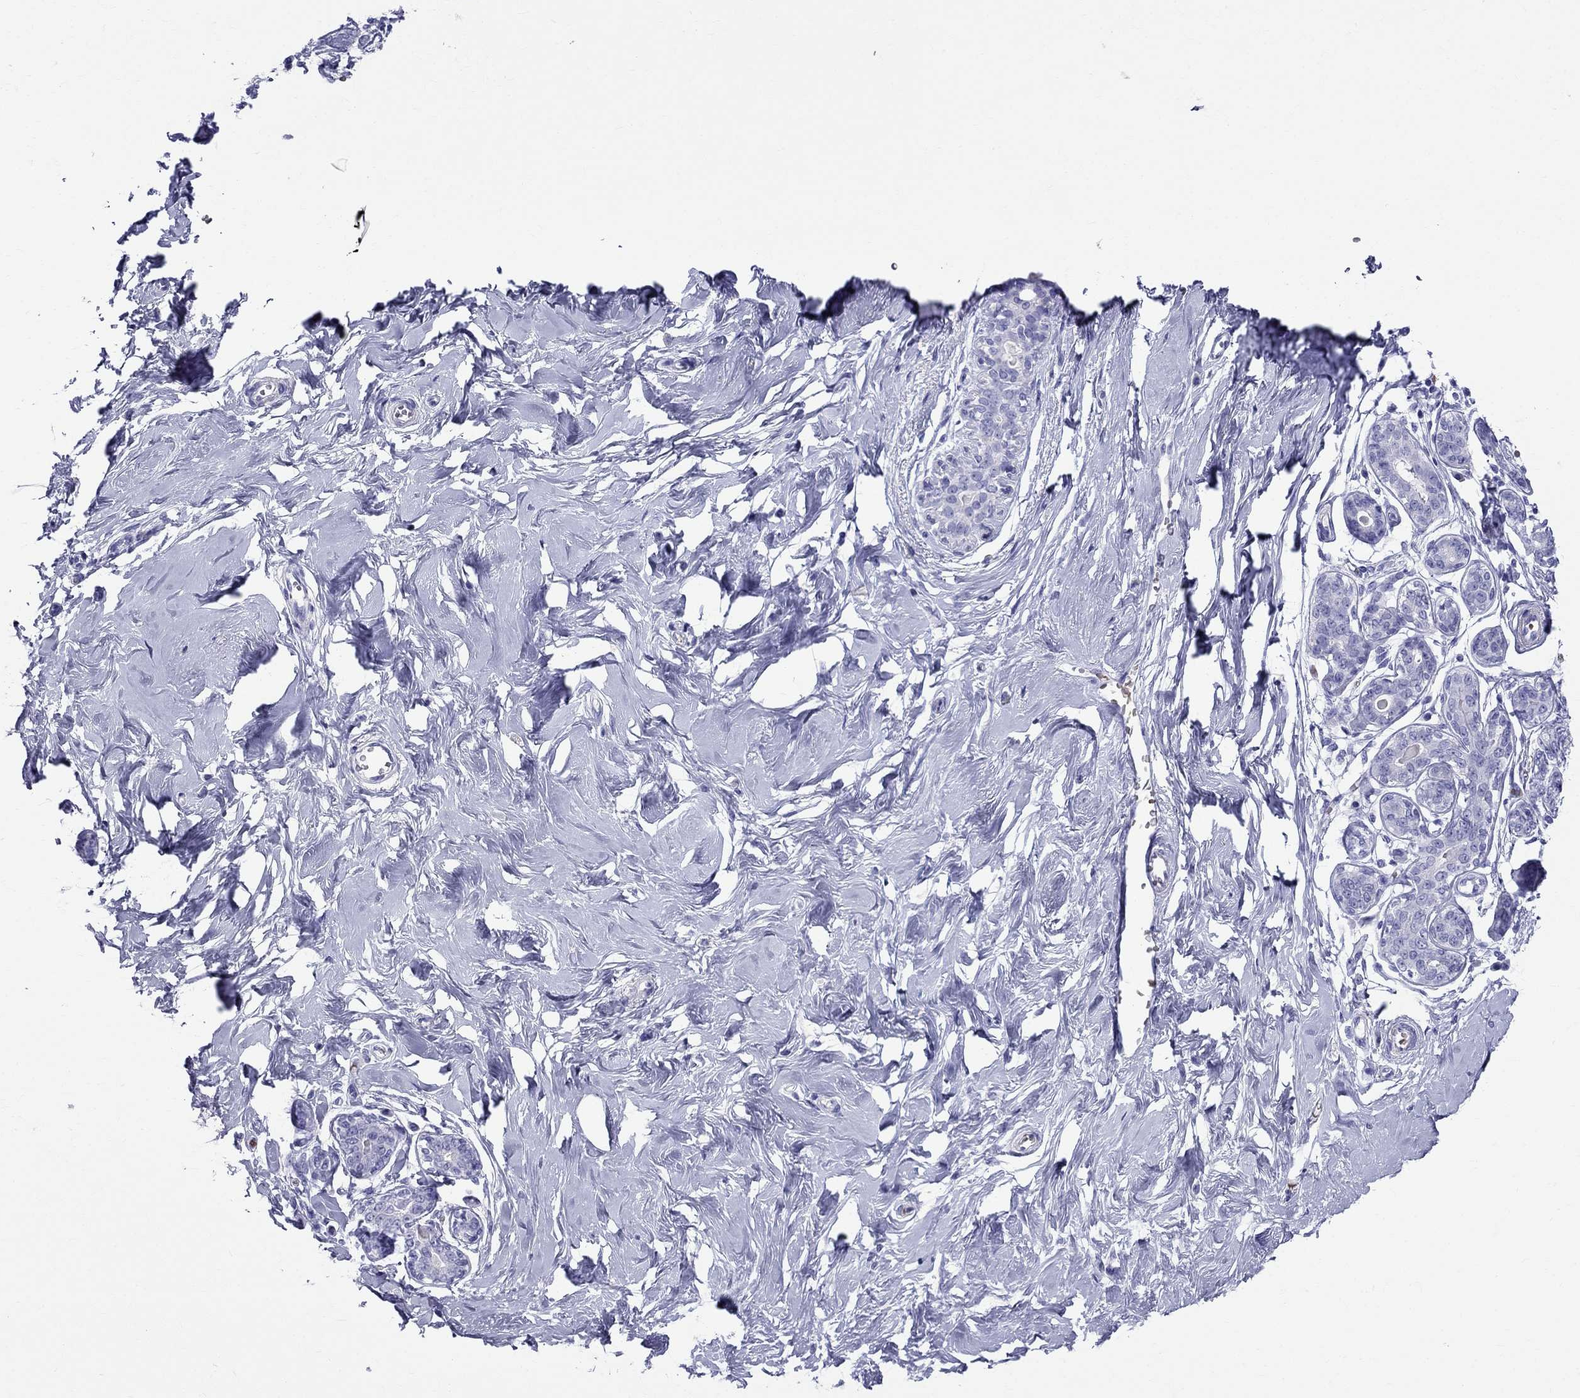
{"staining": {"intensity": "negative", "quantity": "none", "location": "none"}, "tissue": "breast", "cell_type": "Adipocytes", "image_type": "normal", "snomed": [{"axis": "morphology", "description": "Normal tissue, NOS"}, {"axis": "topography", "description": "Skin"}, {"axis": "topography", "description": "Breast"}], "caption": "The IHC image has no significant staining in adipocytes of breast. (Stains: DAB IHC with hematoxylin counter stain, Microscopy: brightfield microscopy at high magnification).", "gene": "DNAAF6", "patient": {"sex": "female", "age": 43}}